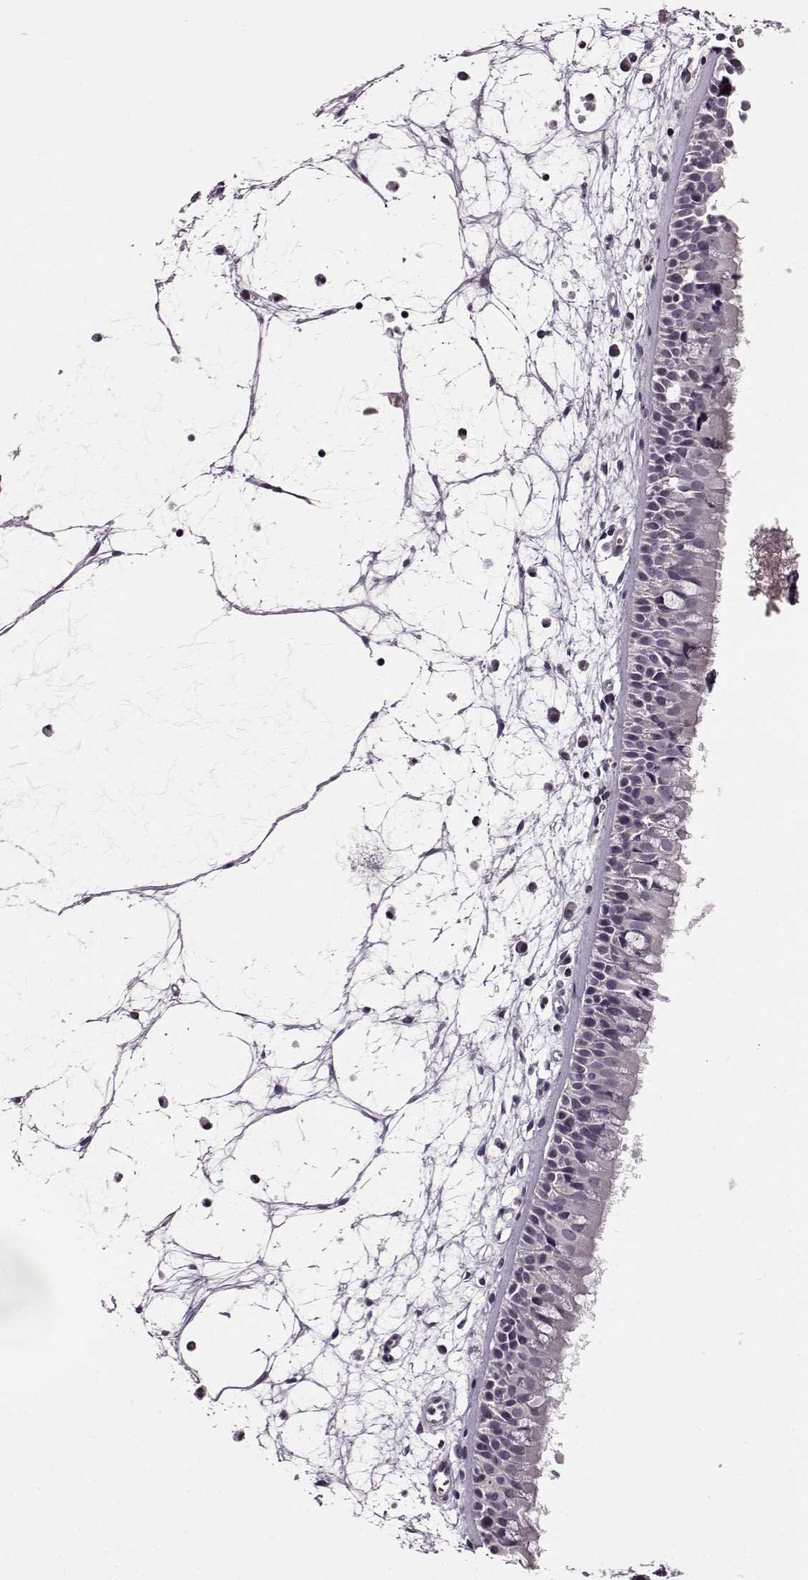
{"staining": {"intensity": "negative", "quantity": "none", "location": "none"}, "tissue": "nasopharynx", "cell_type": "Respiratory epithelial cells", "image_type": "normal", "snomed": [{"axis": "morphology", "description": "Normal tissue, NOS"}, {"axis": "topography", "description": "Nasopharynx"}], "caption": "Respiratory epithelial cells show no significant protein staining in normal nasopharynx. The staining is performed using DAB (3,3'-diaminobenzidine) brown chromogen with nuclei counter-stained in using hematoxylin.", "gene": "FSHB", "patient": {"sex": "female", "age": 68}}